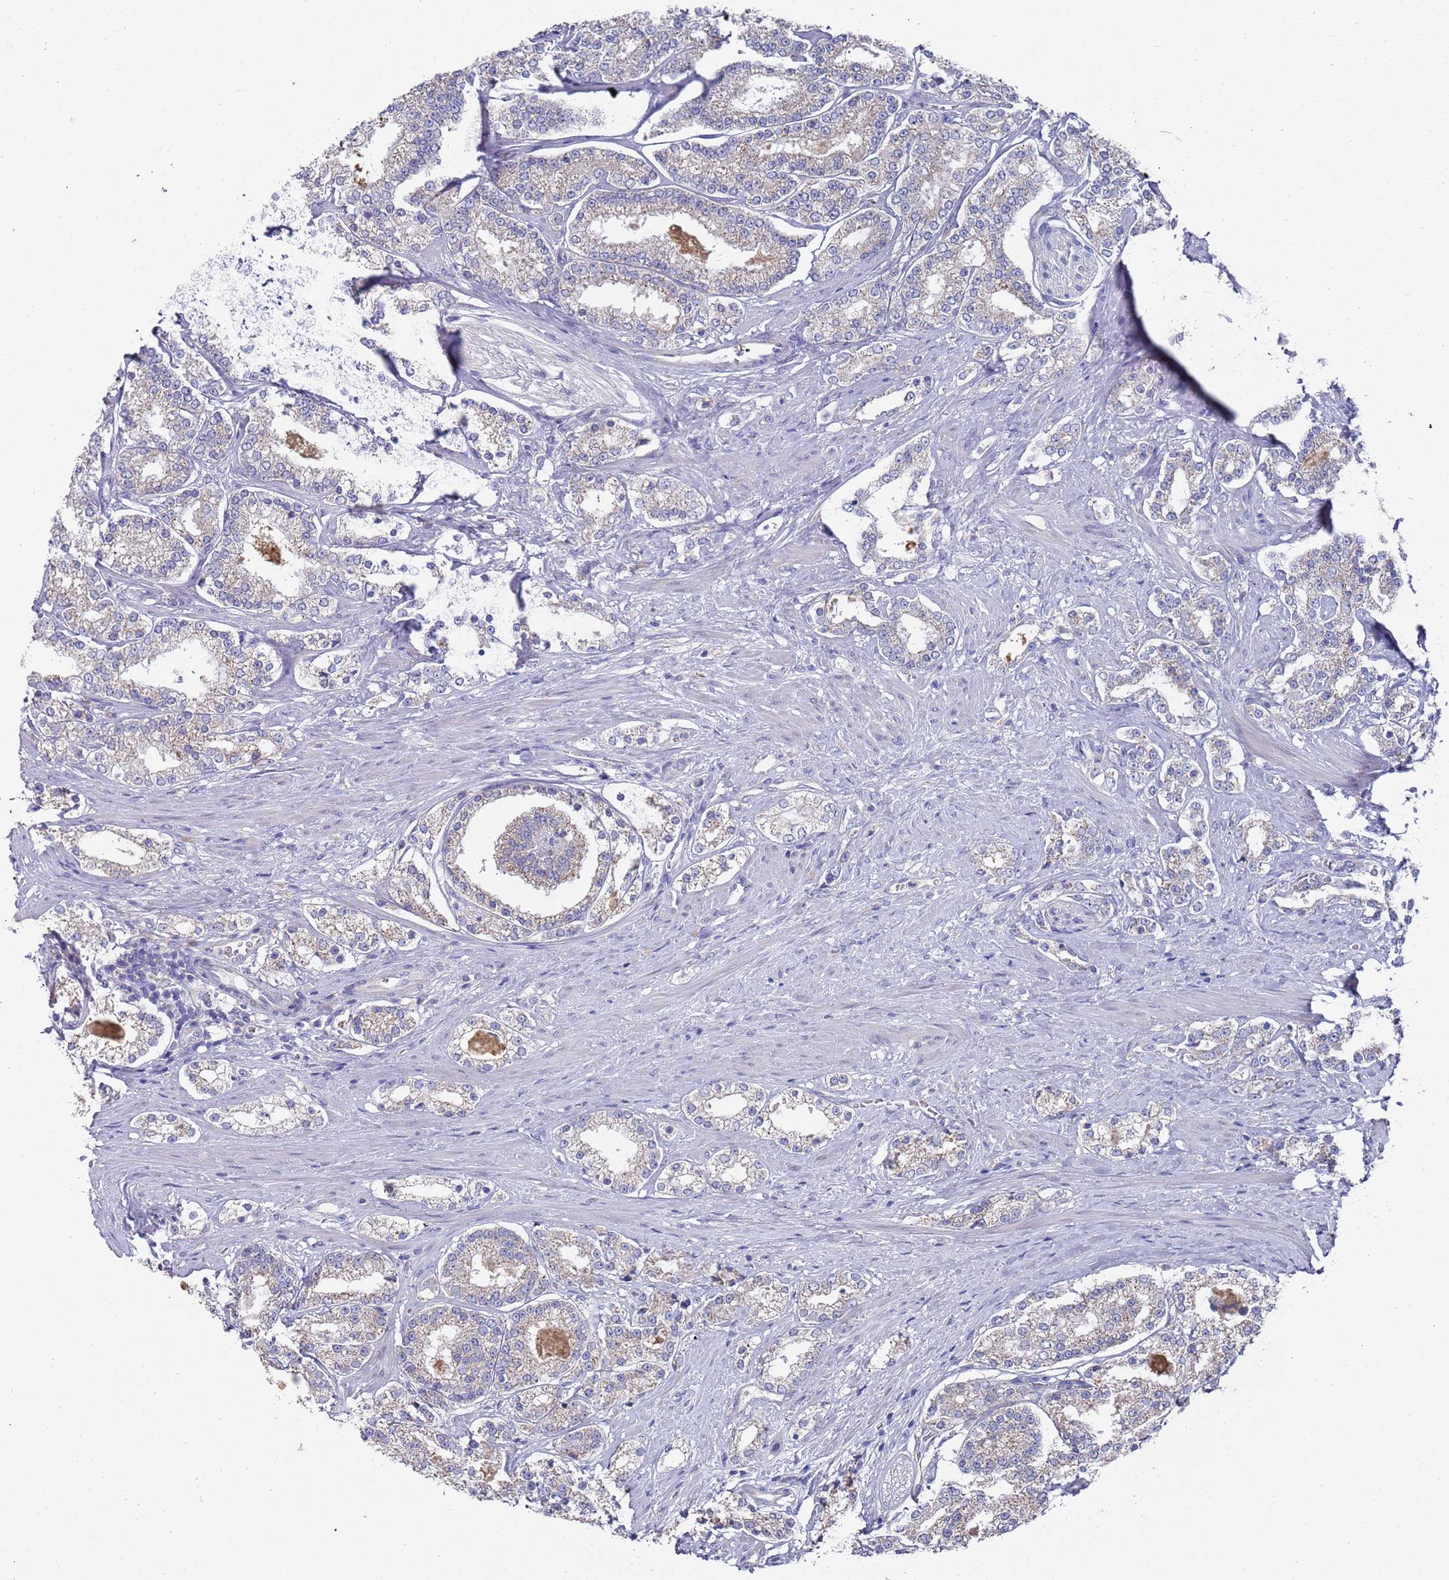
{"staining": {"intensity": "negative", "quantity": "none", "location": "none"}, "tissue": "prostate cancer", "cell_type": "Tumor cells", "image_type": "cancer", "snomed": [{"axis": "morphology", "description": "Normal tissue, NOS"}, {"axis": "morphology", "description": "Adenocarcinoma, High grade"}, {"axis": "topography", "description": "Prostate"}], "caption": "This is an immunohistochemistry histopathology image of prostate adenocarcinoma (high-grade). There is no expression in tumor cells.", "gene": "NPEPPS", "patient": {"sex": "male", "age": 83}}